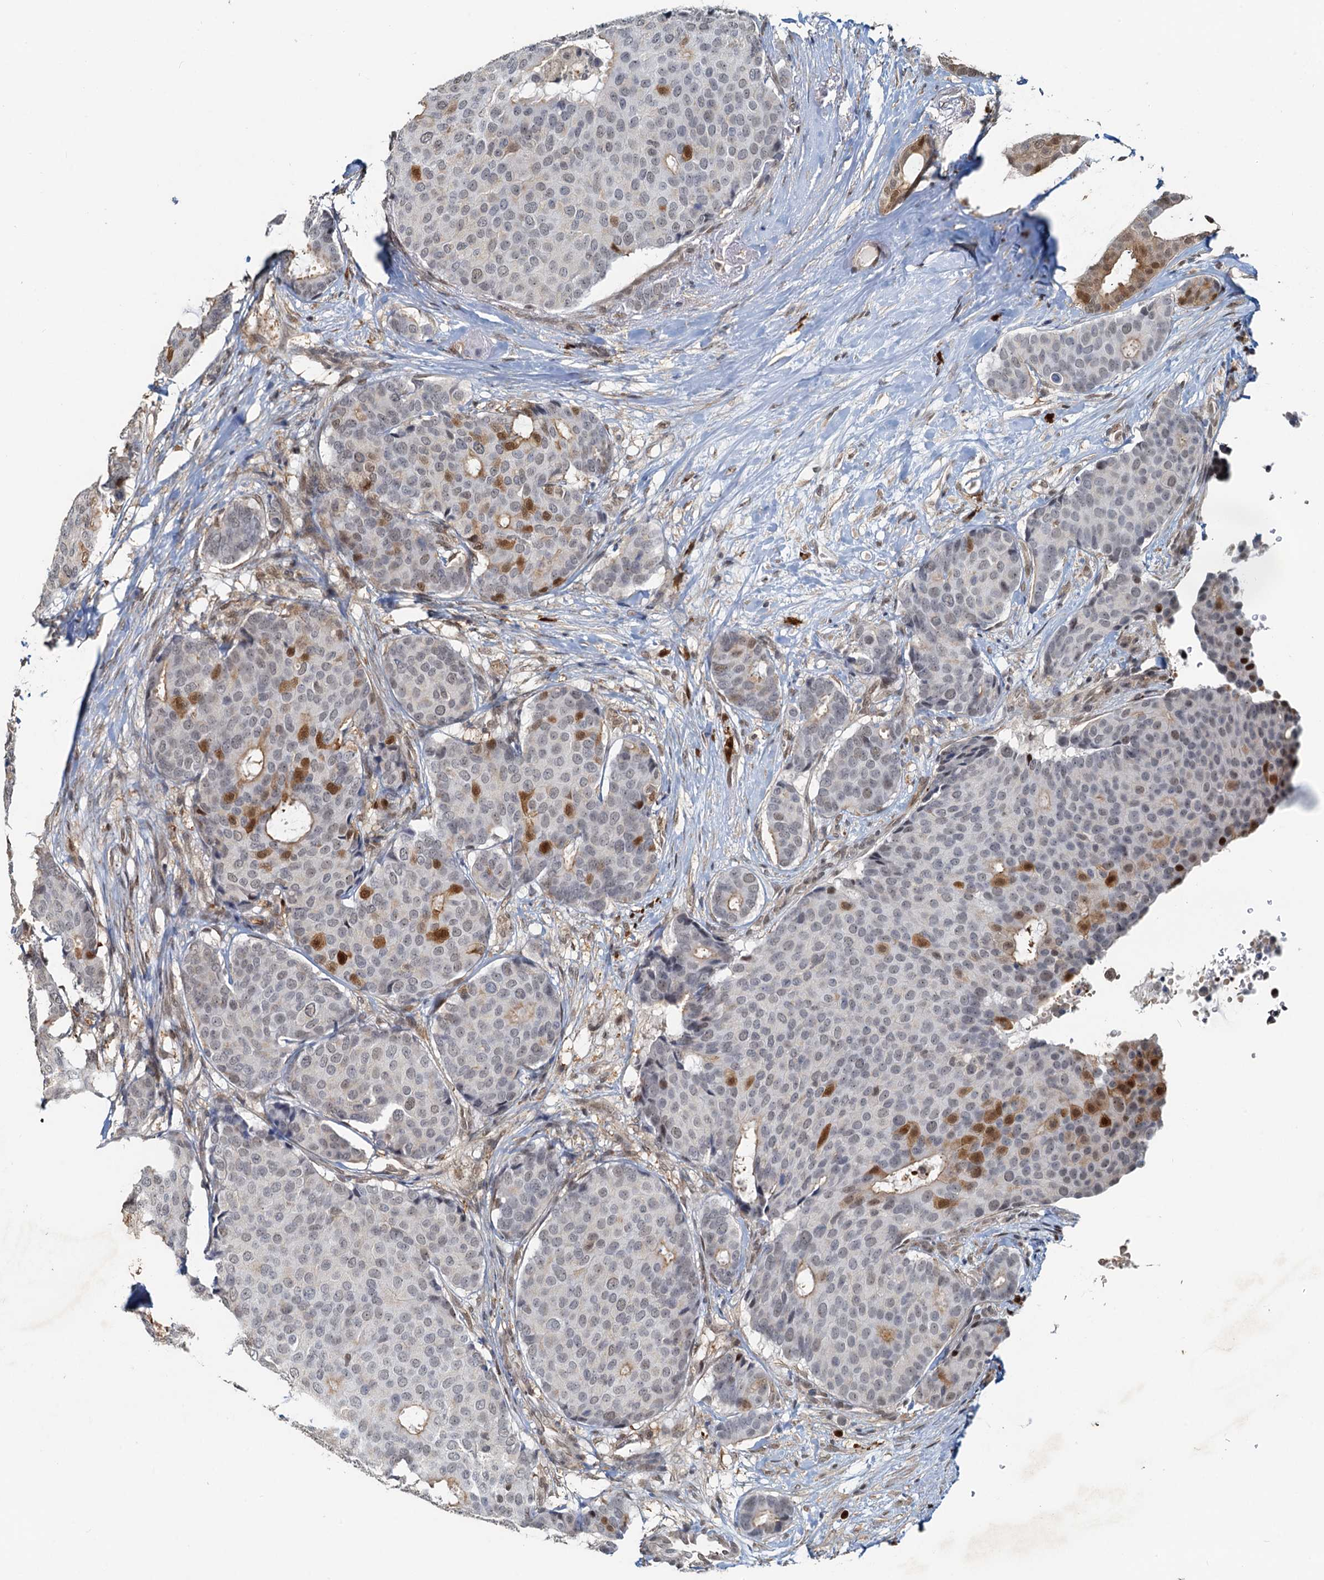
{"staining": {"intensity": "moderate", "quantity": "<25%", "location": "cytoplasmic/membranous,nuclear"}, "tissue": "breast cancer", "cell_type": "Tumor cells", "image_type": "cancer", "snomed": [{"axis": "morphology", "description": "Duct carcinoma"}, {"axis": "topography", "description": "Breast"}], "caption": "High-magnification brightfield microscopy of breast cancer stained with DAB (brown) and counterstained with hematoxylin (blue). tumor cells exhibit moderate cytoplasmic/membranous and nuclear positivity is identified in about<25% of cells.", "gene": "SPINDOC", "patient": {"sex": "female", "age": 75}}